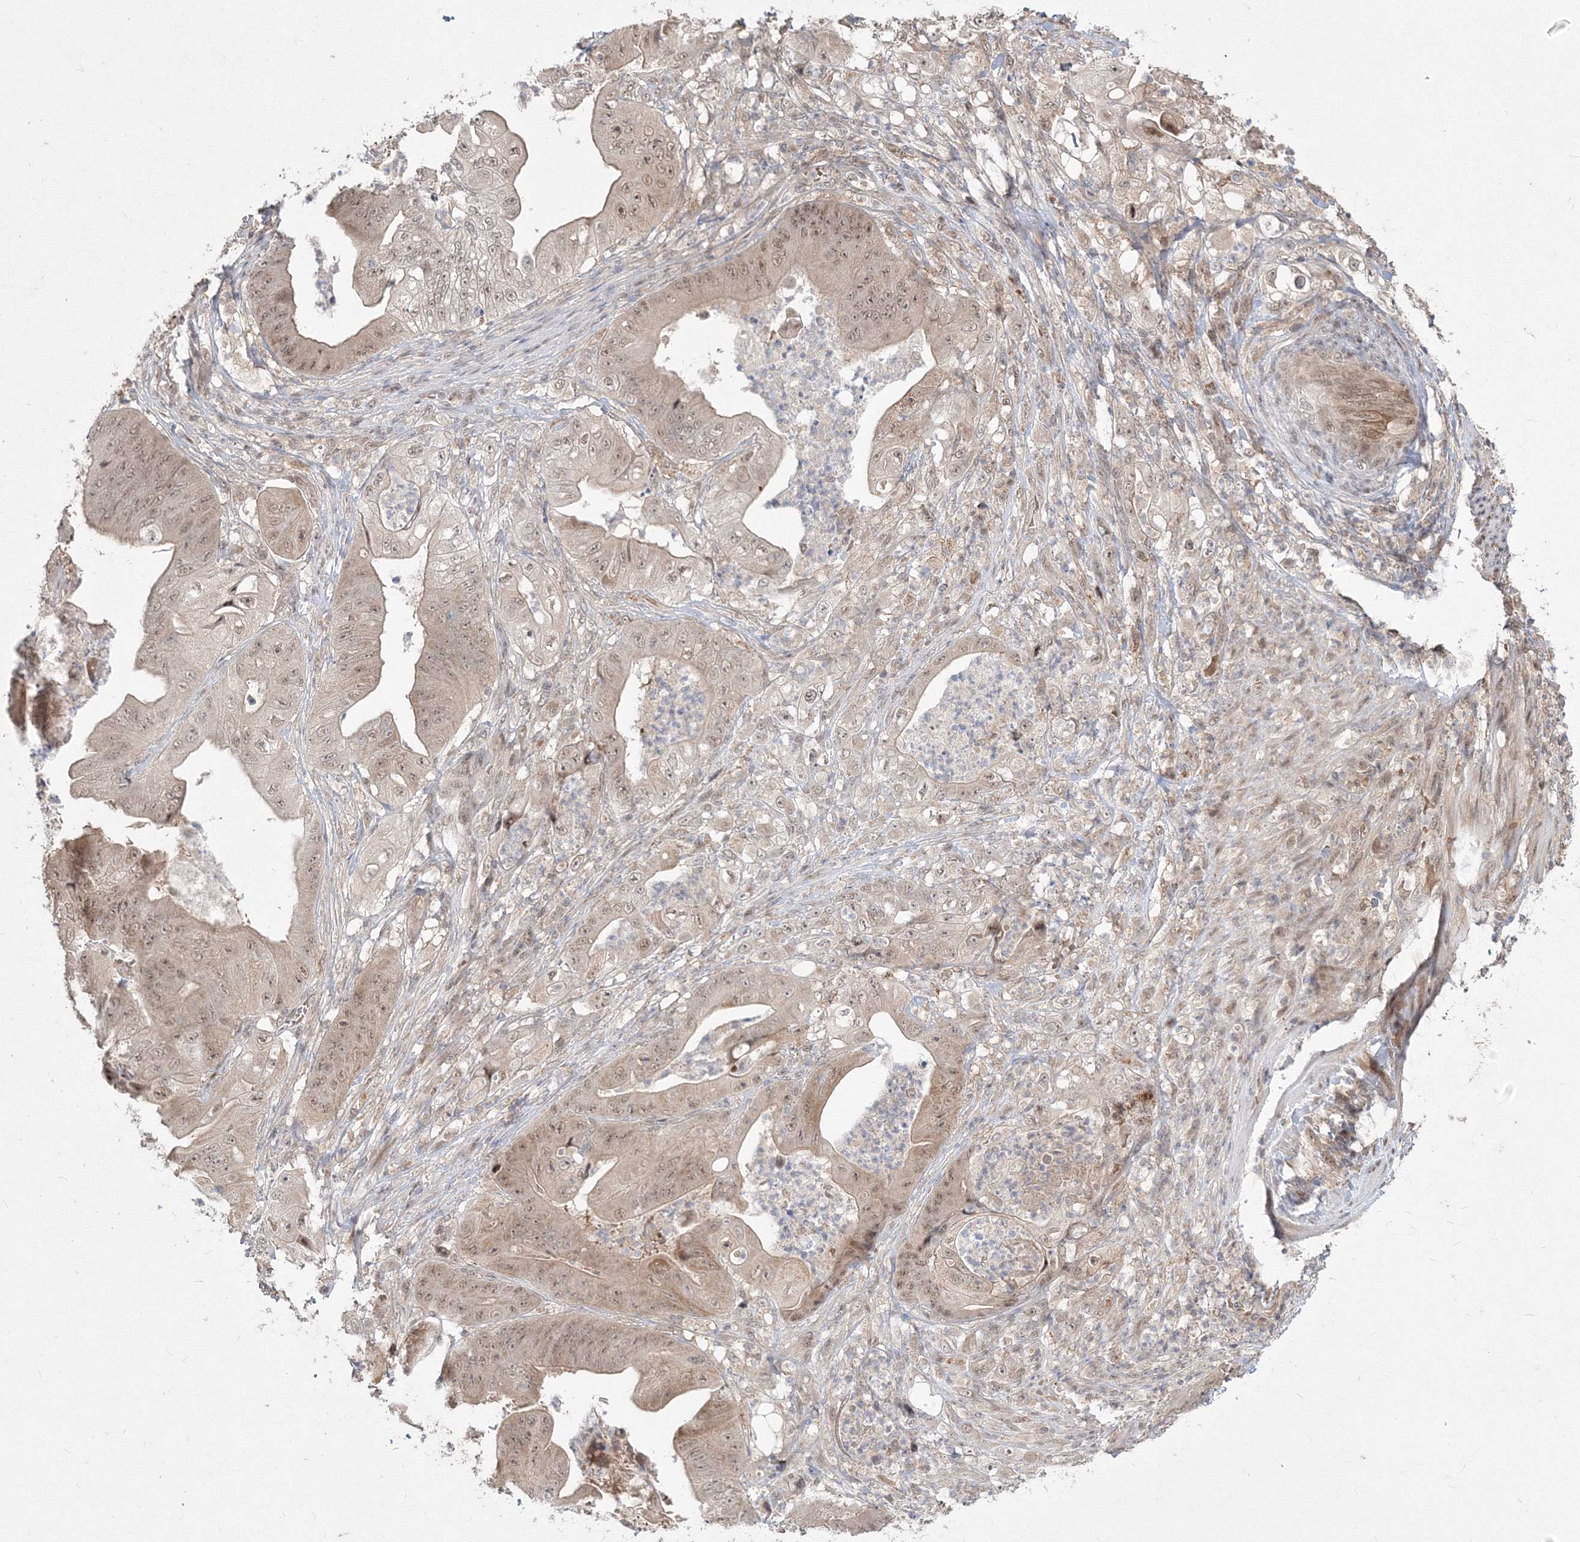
{"staining": {"intensity": "weak", "quantity": ">75%", "location": "cytoplasmic/membranous,nuclear"}, "tissue": "stomach cancer", "cell_type": "Tumor cells", "image_type": "cancer", "snomed": [{"axis": "morphology", "description": "Adenocarcinoma, NOS"}, {"axis": "topography", "description": "Stomach"}], "caption": "About >75% of tumor cells in stomach cancer (adenocarcinoma) demonstrate weak cytoplasmic/membranous and nuclear protein positivity as visualized by brown immunohistochemical staining.", "gene": "COPS4", "patient": {"sex": "female", "age": 73}}